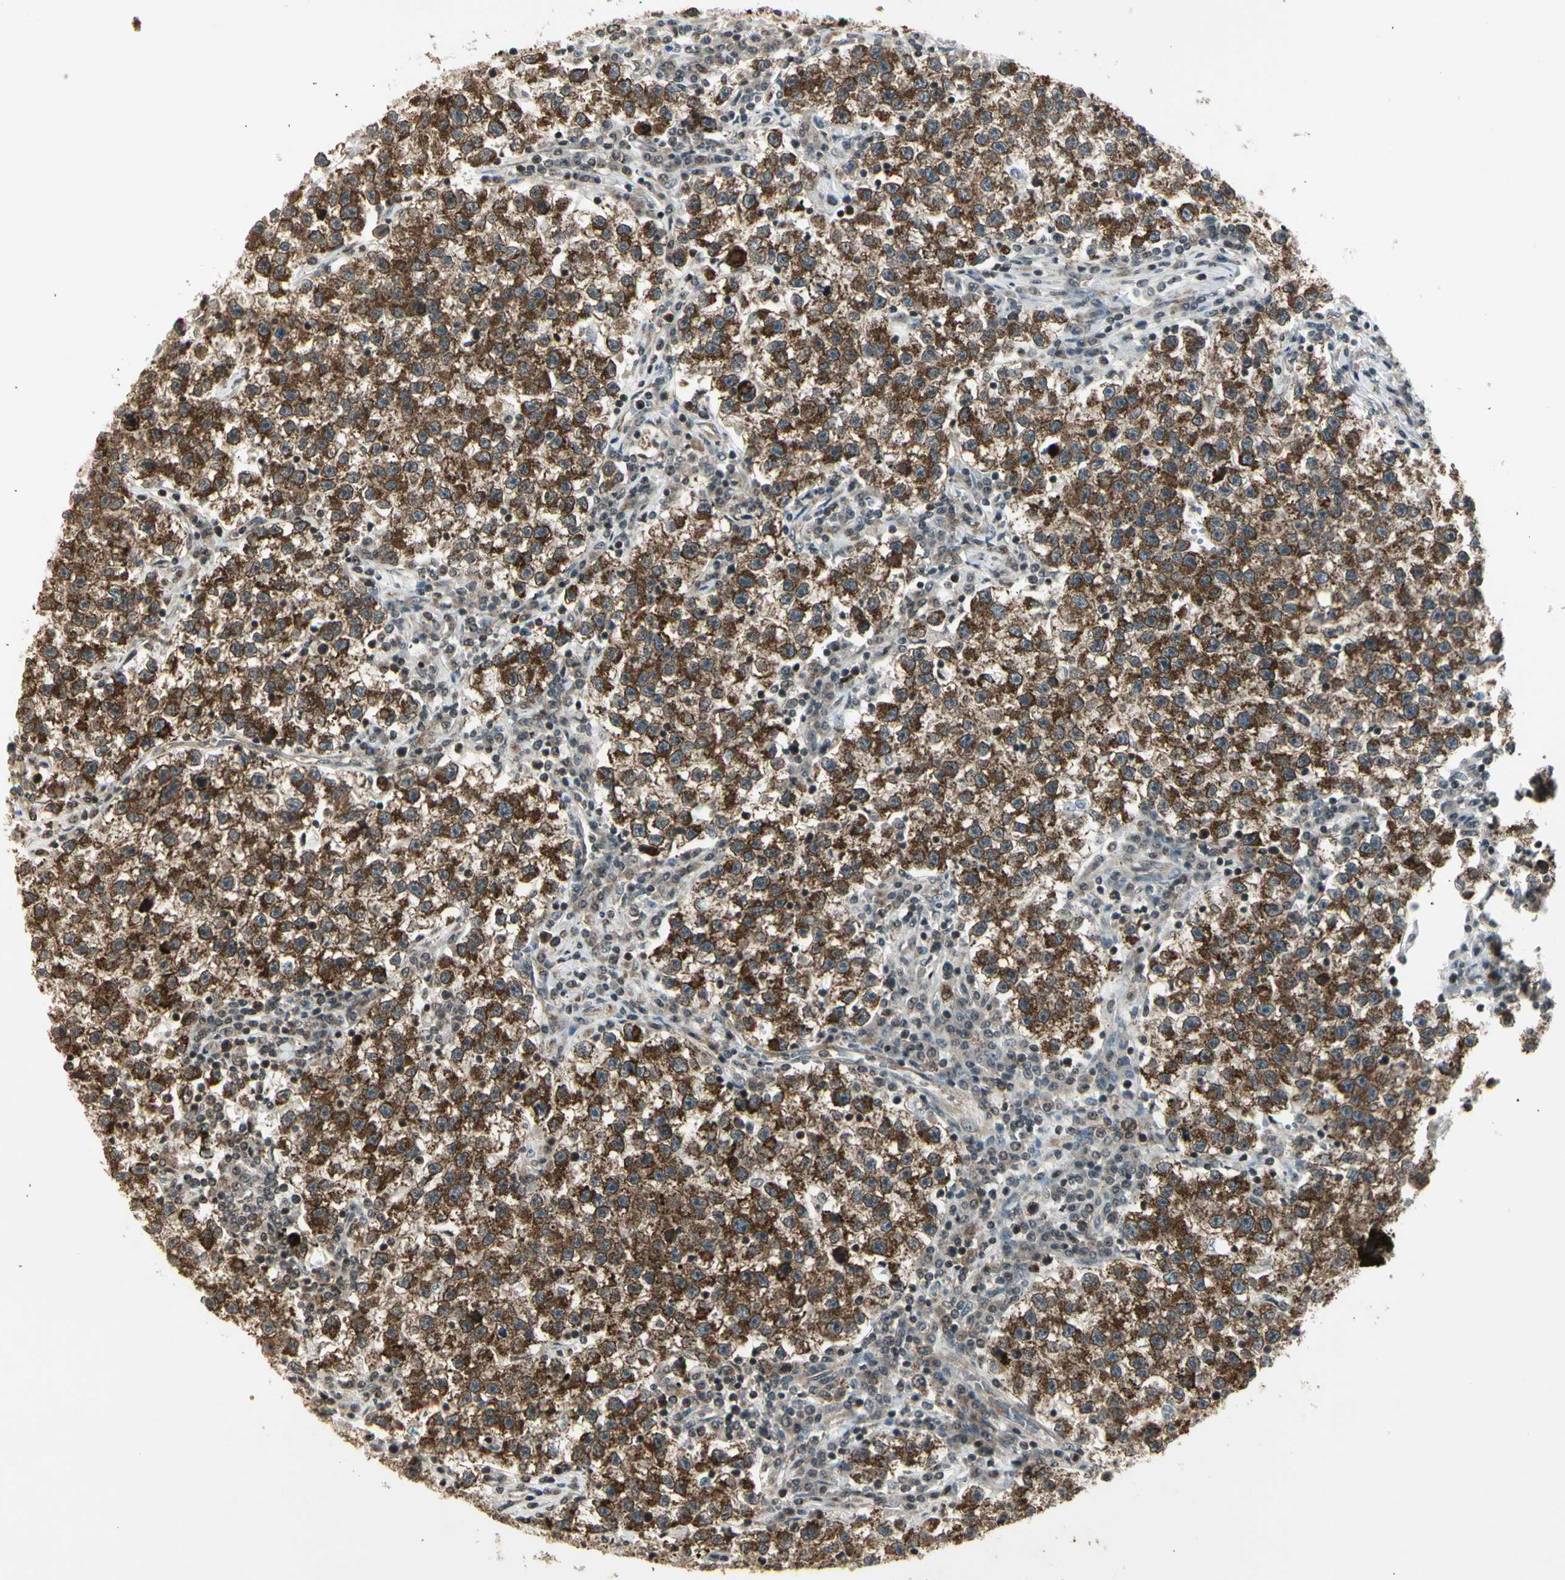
{"staining": {"intensity": "strong", "quantity": ">75%", "location": "cytoplasmic/membranous"}, "tissue": "testis cancer", "cell_type": "Tumor cells", "image_type": "cancer", "snomed": [{"axis": "morphology", "description": "Seminoma, NOS"}, {"axis": "topography", "description": "Testis"}], "caption": "Seminoma (testis) stained with a protein marker demonstrates strong staining in tumor cells.", "gene": "SMN2", "patient": {"sex": "male", "age": 22}}